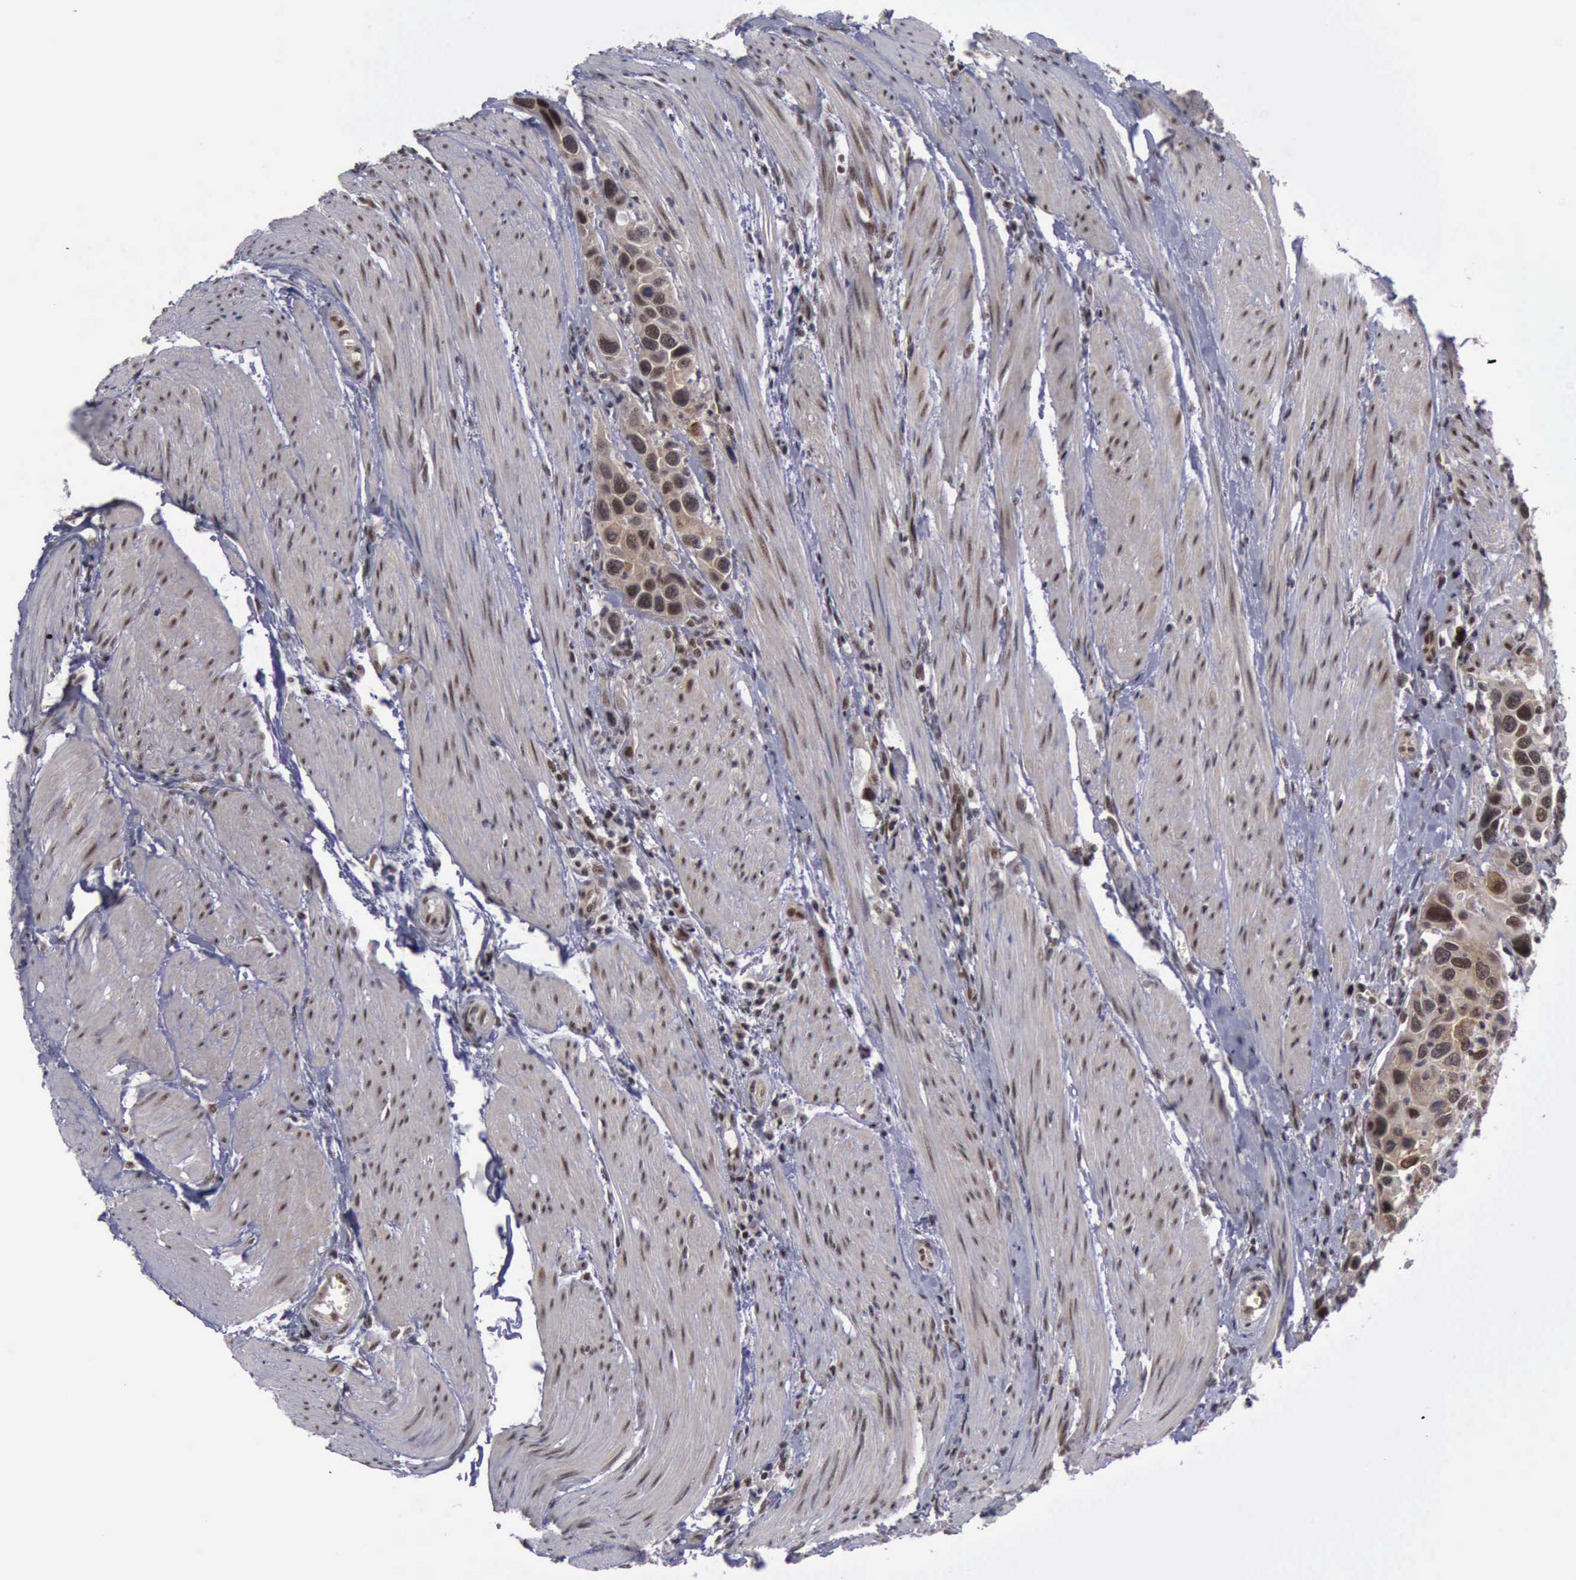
{"staining": {"intensity": "moderate", "quantity": ">75%", "location": "cytoplasmic/membranous,nuclear"}, "tissue": "urothelial cancer", "cell_type": "Tumor cells", "image_type": "cancer", "snomed": [{"axis": "morphology", "description": "Urothelial carcinoma, High grade"}, {"axis": "topography", "description": "Urinary bladder"}], "caption": "Immunohistochemistry (IHC) image of neoplastic tissue: urothelial carcinoma (high-grade) stained using immunohistochemistry shows medium levels of moderate protein expression localized specifically in the cytoplasmic/membranous and nuclear of tumor cells, appearing as a cytoplasmic/membranous and nuclear brown color.", "gene": "ATM", "patient": {"sex": "male", "age": 66}}